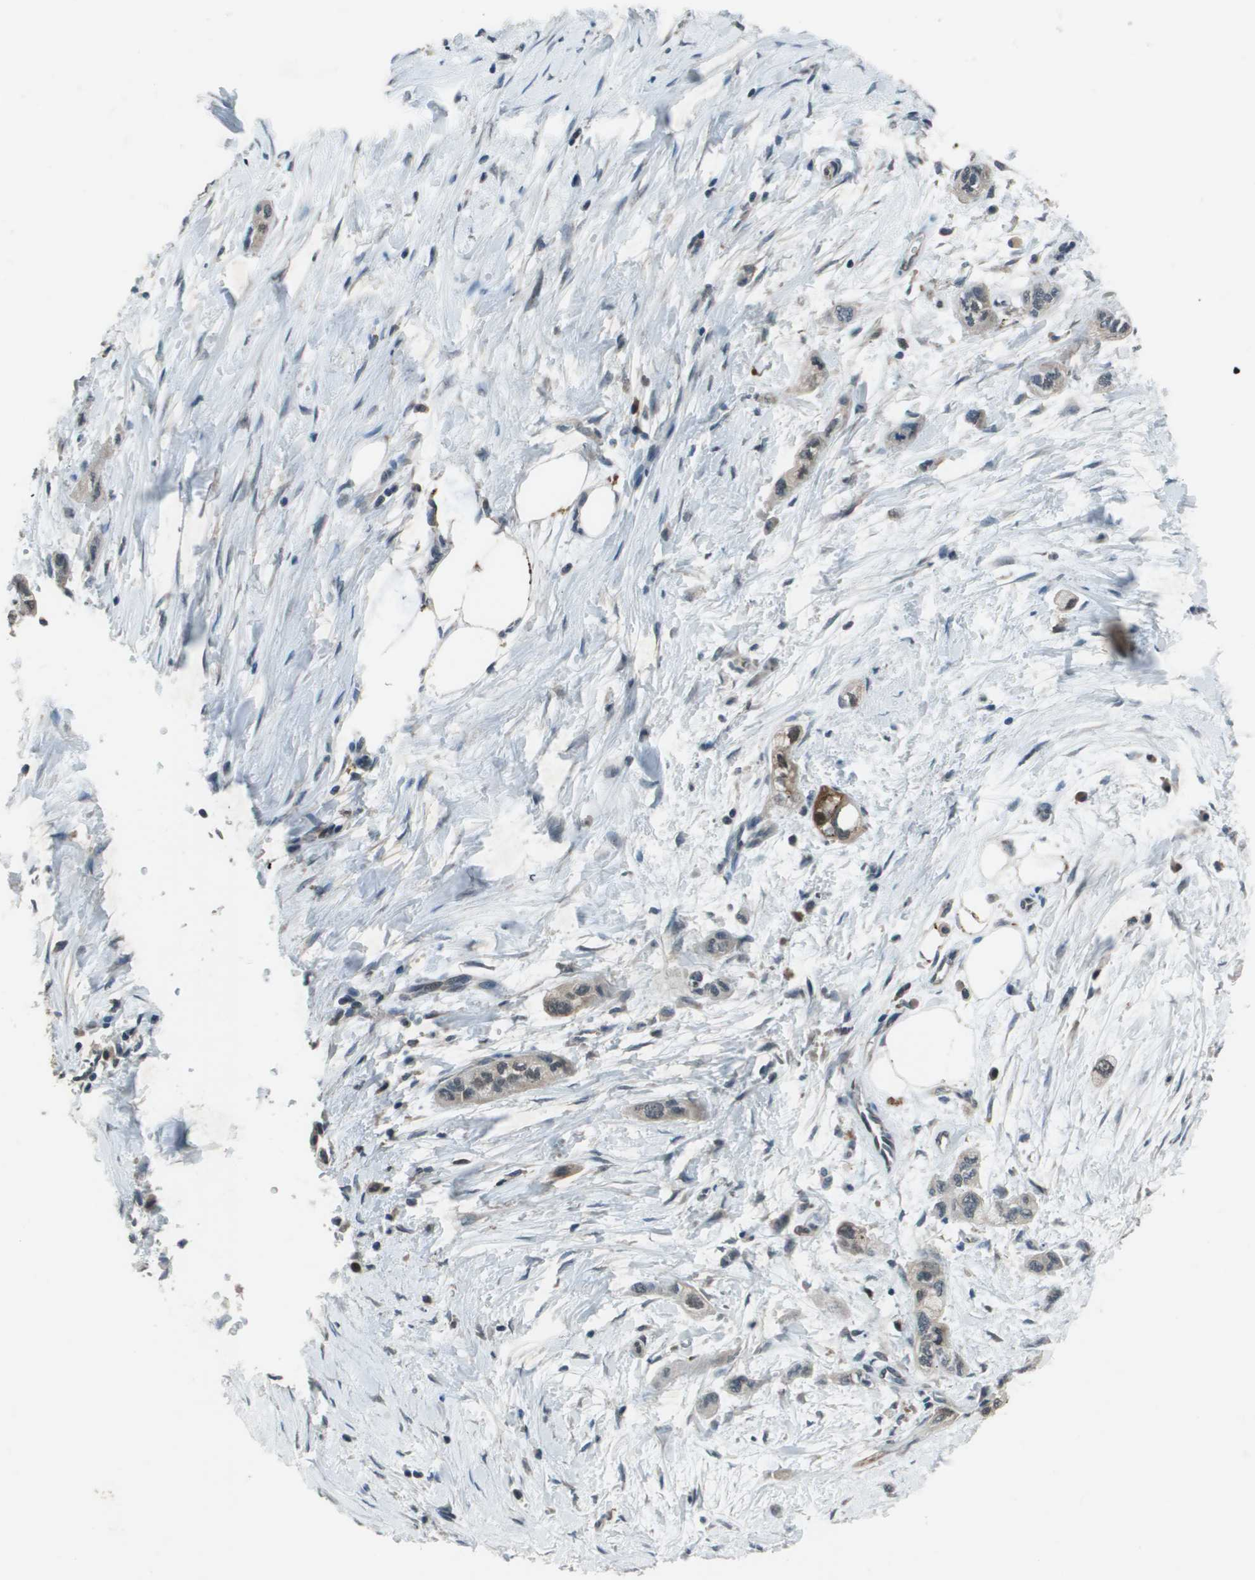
{"staining": {"intensity": "weak", "quantity": "<25%", "location": "cytoplasmic/membranous,nuclear"}, "tissue": "pancreatic cancer", "cell_type": "Tumor cells", "image_type": "cancer", "snomed": [{"axis": "morphology", "description": "Adenocarcinoma, NOS"}, {"axis": "topography", "description": "Pancreas"}], "caption": "Tumor cells show no significant expression in pancreatic cancer (adenocarcinoma). (DAB IHC with hematoxylin counter stain).", "gene": "GOSR2", "patient": {"sex": "male", "age": 74}}